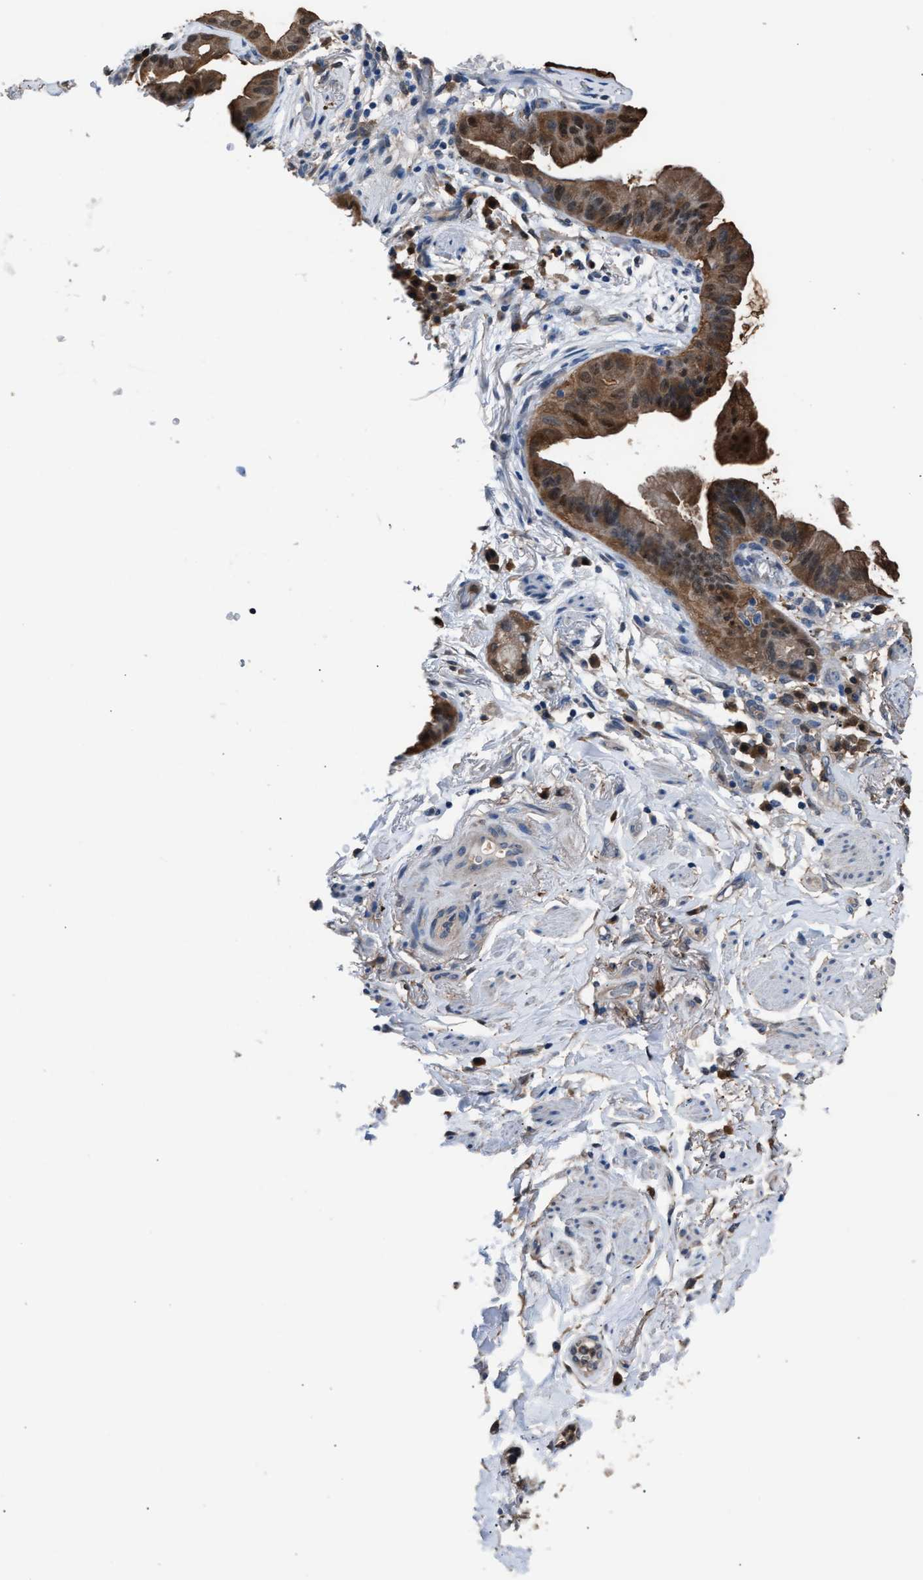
{"staining": {"intensity": "moderate", "quantity": ">75%", "location": "cytoplasmic/membranous"}, "tissue": "lung cancer", "cell_type": "Tumor cells", "image_type": "cancer", "snomed": [{"axis": "morphology", "description": "Normal tissue, NOS"}, {"axis": "morphology", "description": "Adenocarcinoma, NOS"}, {"axis": "topography", "description": "Bronchus"}, {"axis": "topography", "description": "Lung"}], "caption": "Human lung cancer (adenocarcinoma) stained with a brown dye exhibits moderate cytoplasmic/membranous positive expression in about >75% of tumor cells.", "gene": "GSTP1", "patient": {"sex": "female", "age": 70}}